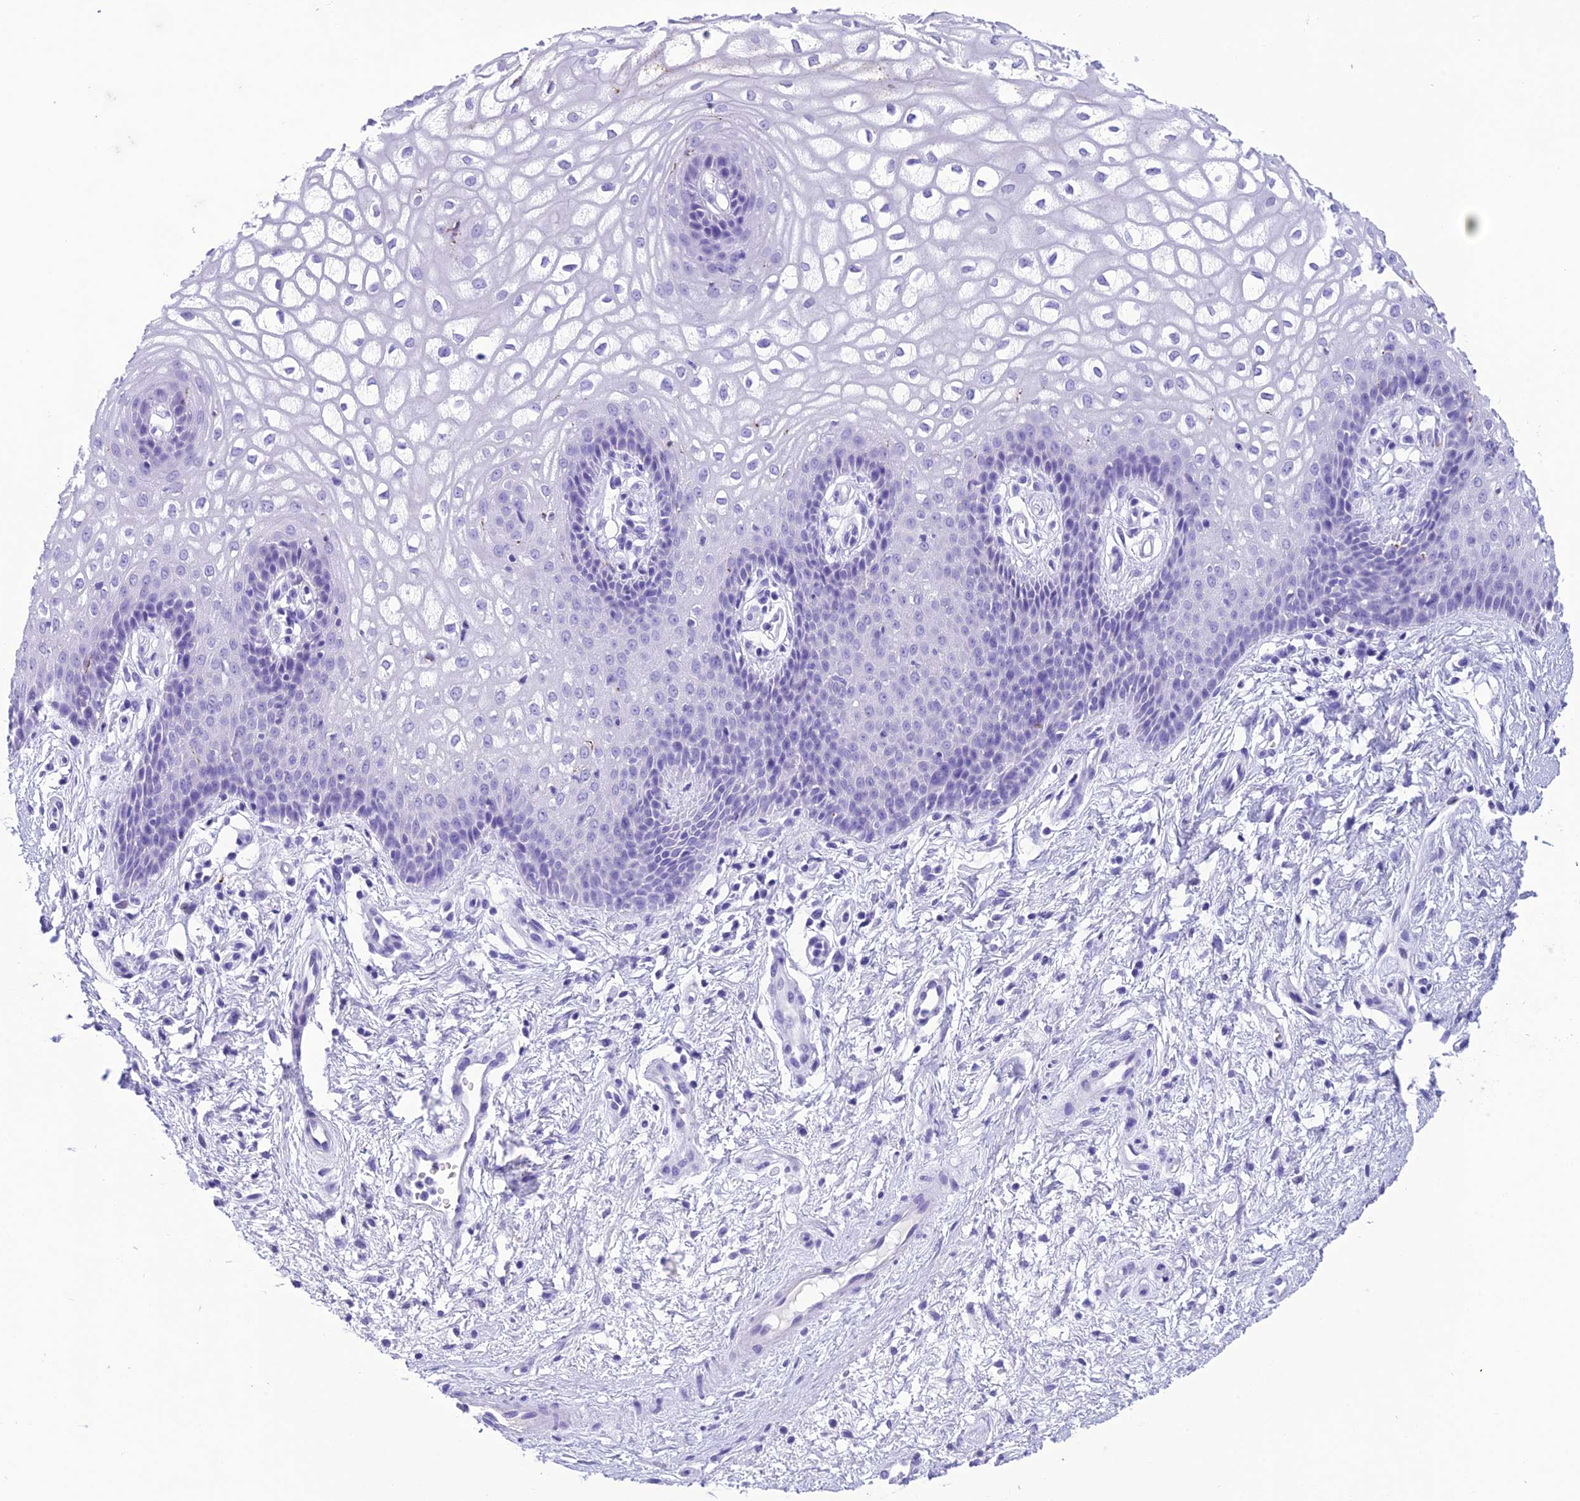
{"staining": {"intensity": "negative", "quantity": "none", "location": "none"}, "tissue": "vagina", "cell_type": "Squamous epithelial cells", "image_type": "normal", "snomed": [{"axis": "morphology", "description": "Normal tissue, NOS"}, {"axis": "topography", "description": "Vagina"}], "caption": "Immunohistochemistry image of normal human vagina stained for a protein (brown), which displays no expression in squamous epithelial cells.", "gene": "TRAM1L1", "patient": {"sex": "female", "age": 34}}